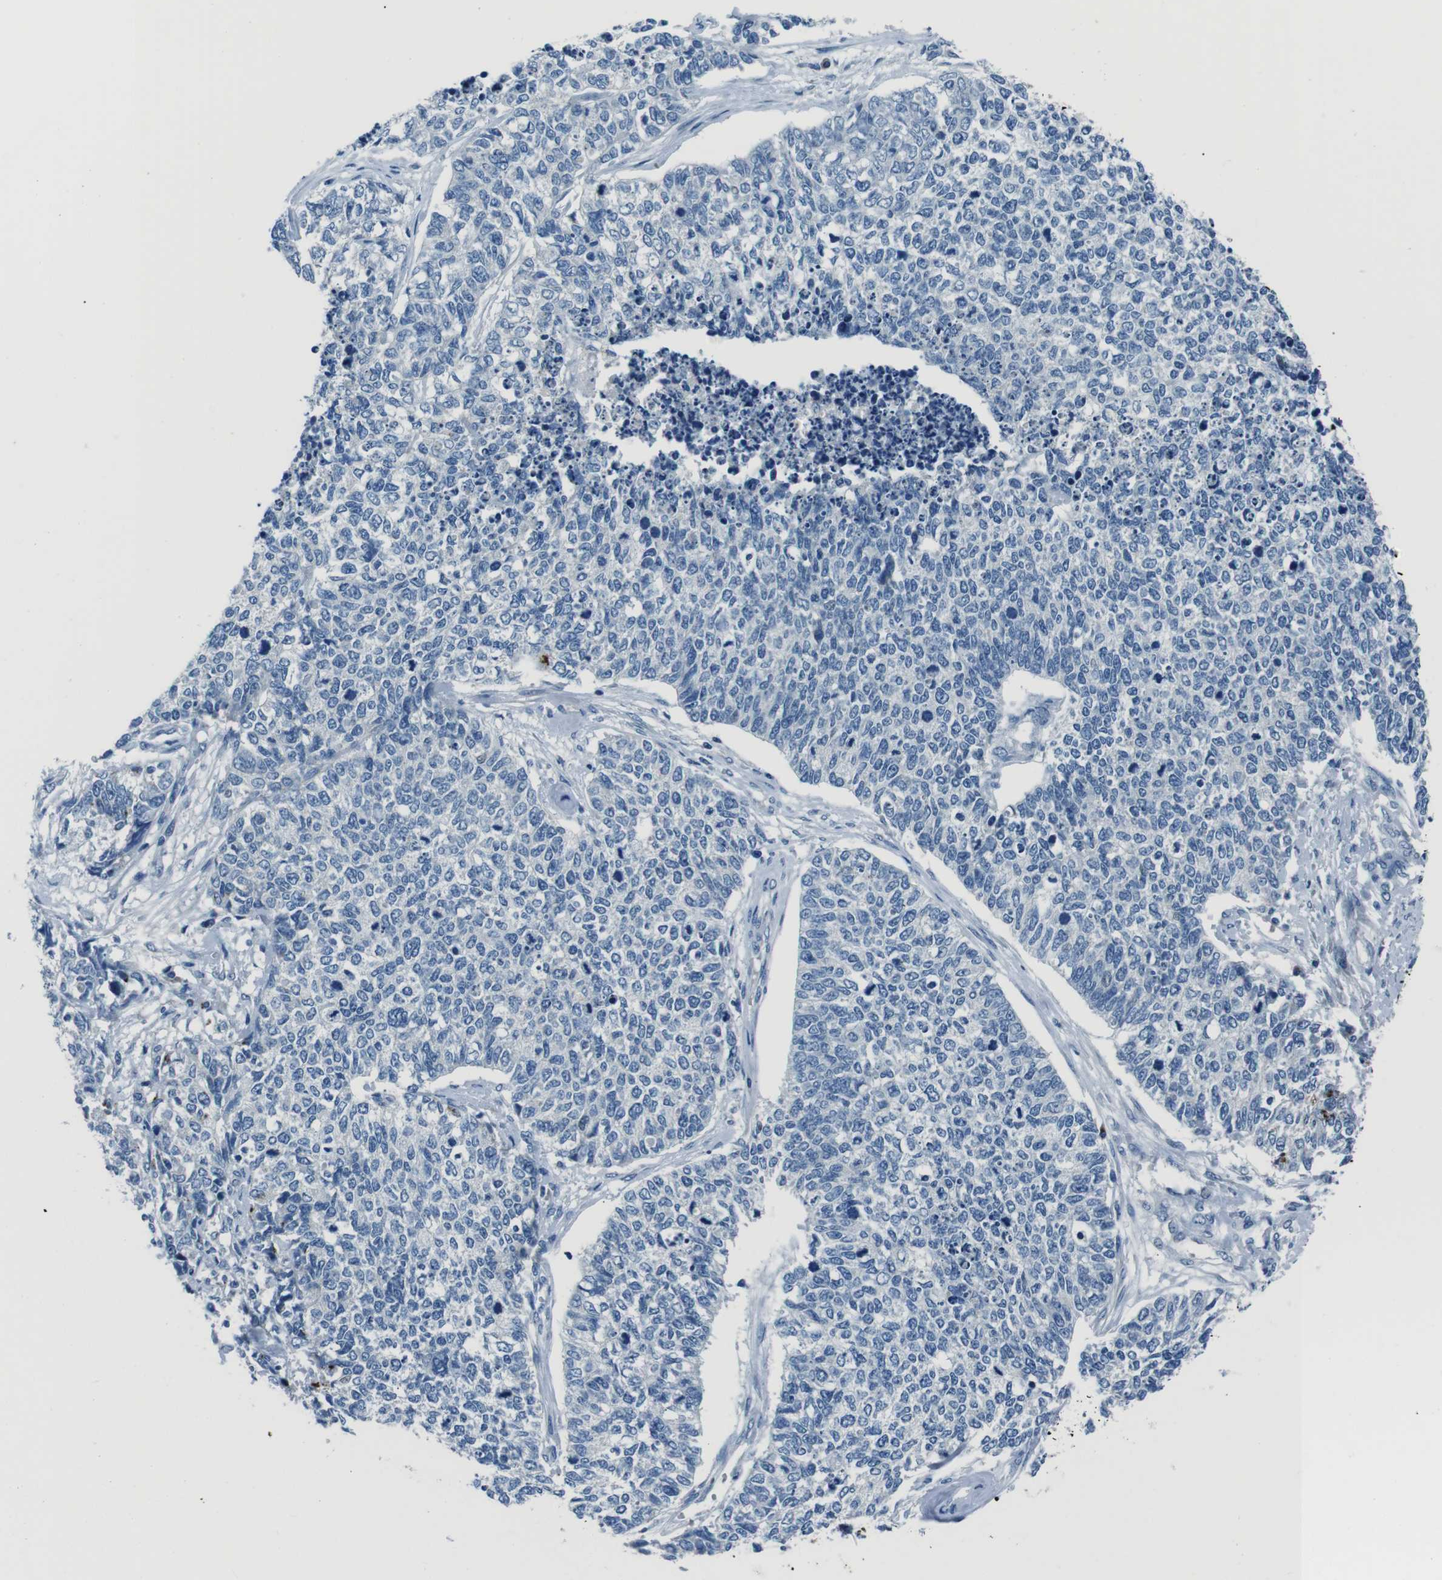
{"staining": {"intensity": "negative", "quantity": "none", "location": "none"}, "tissue": "cervical cancer", "cell_type": "Tumor cells", "image_type": "cancer", "snomed": [{"axis": "morphology", "description": "Squamous cell carcinoma, NOS"}, {"axis": "topography", "description": "Cervix"}], "caption": "Tumor cells are negative for brown protein staining in cervical squamous cell carcinoma.", "gene": "ST6GAL1", "patient": {"sex": "female", "age": 63}}